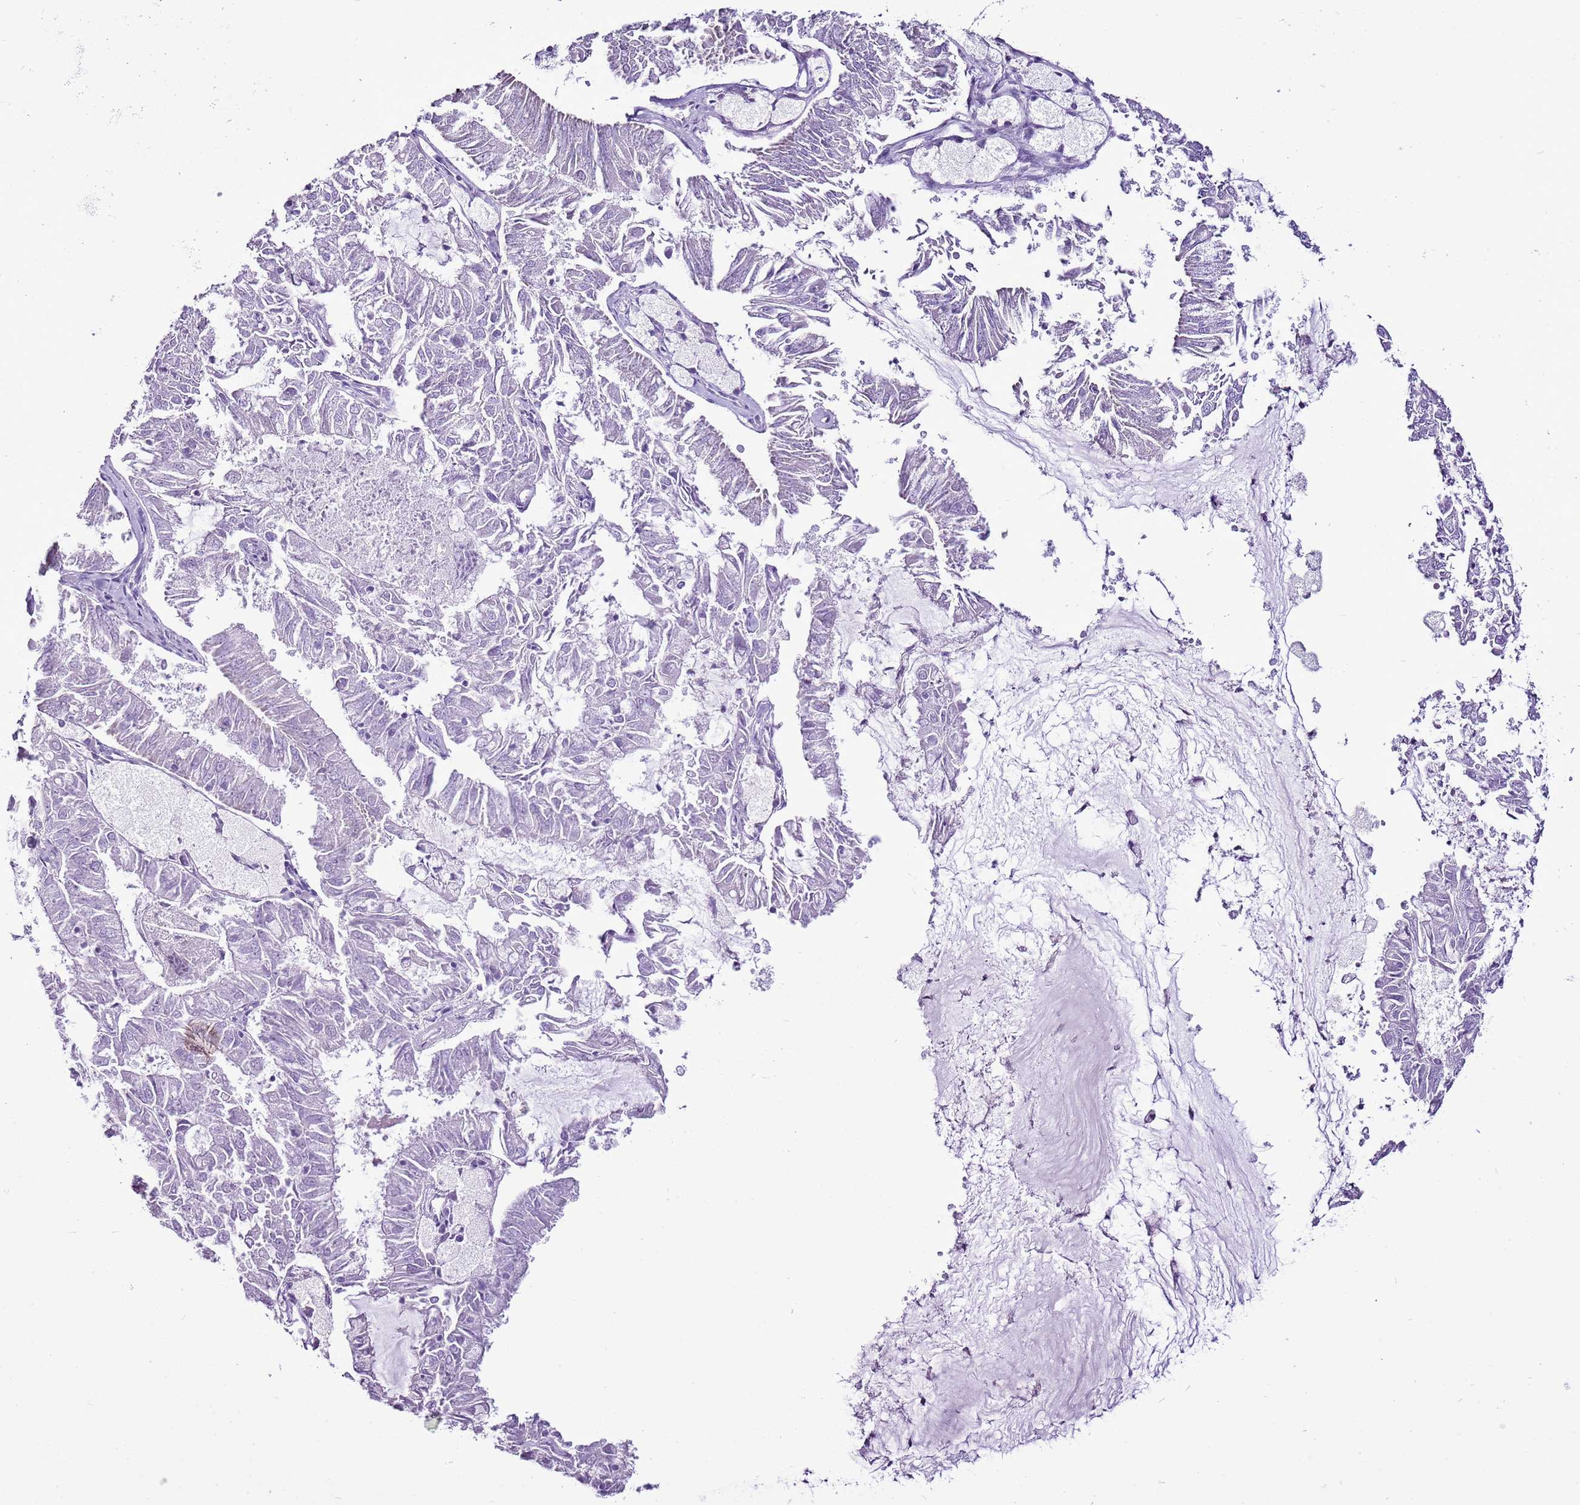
{"staining": {"intensity": "negative", "quantity": "none", "location": "none"}, "tissue": "endometrial cancer", "cell_type": "Tumor cells", "image_type": "cancer", "snomed": [{"axis": "morphology", "description": "Adenocarcinoma, NOS"}, {"axis": "topography", "description": "Endometrium"}], "caption": "DAB (3,3'-diaminobenzidine) immunohistochemical staining of human endometrial cancer demonstrates no significant staining in tumor cells. (DAB (3,3'-diaminobenzidine) IHC, high magnification).", "gene": "CNFN", "patient": {"sex": "female", "age": 57}}